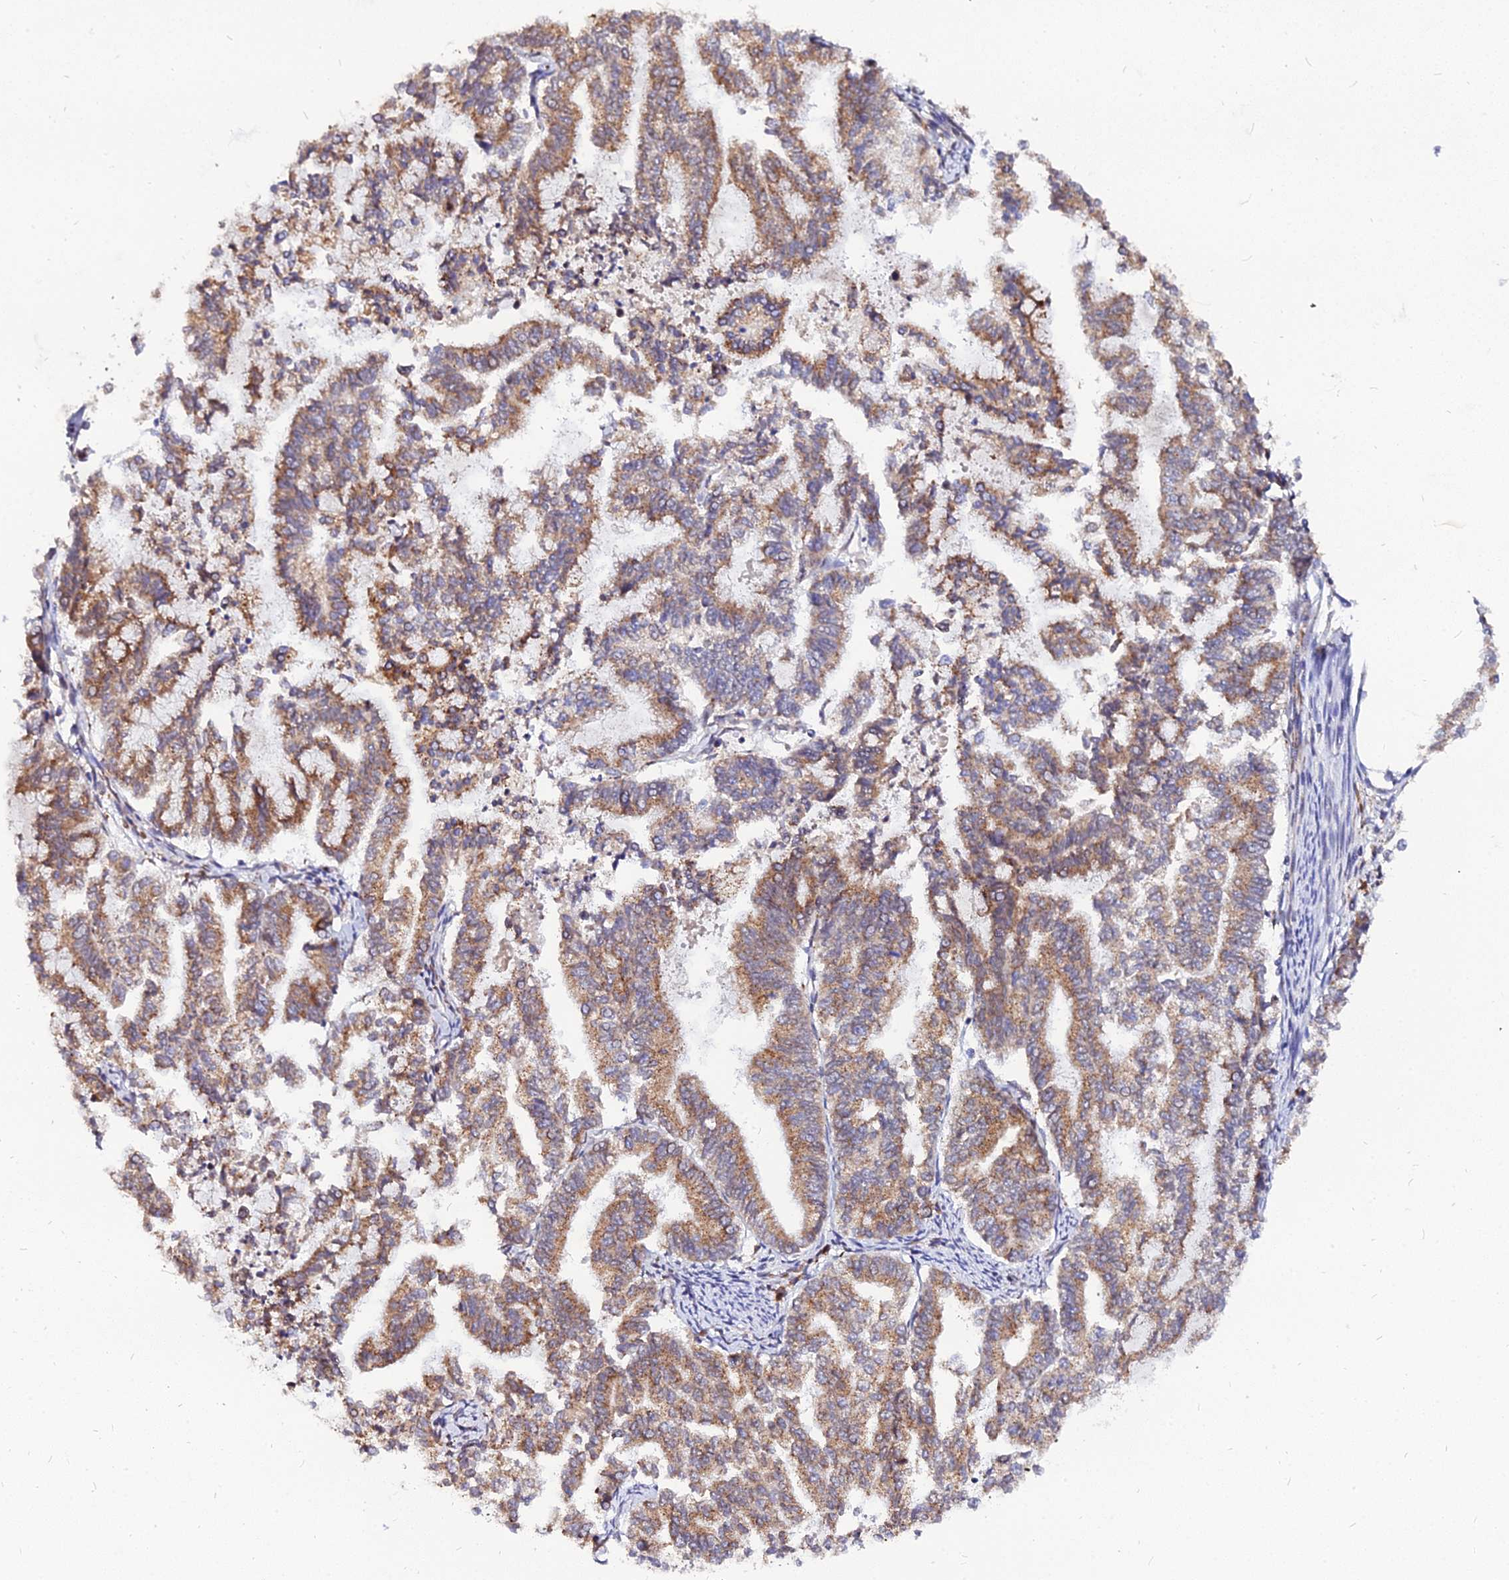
{"staining": {"intensity": "moderate", "quantity": ">75%", "location": "cytoplasmic/membranous"}, "tissue": "endometrial cancer", "cell_type": "Tumor cells", "image_type": "cancer", "snomed": [{"axis": "morphology", "description": "Adenocarcinoma, NOS"}, {"axis": "topography", "description": "Endometrium"}], "caption": "Endometrial cancer (adenocarcinoma) tissue displays moderate cytoplasmic/membranous staining in approximately >75% of tumor cells", "gene": "RNF121", "patient": {"sex": "female", "age": 79}}